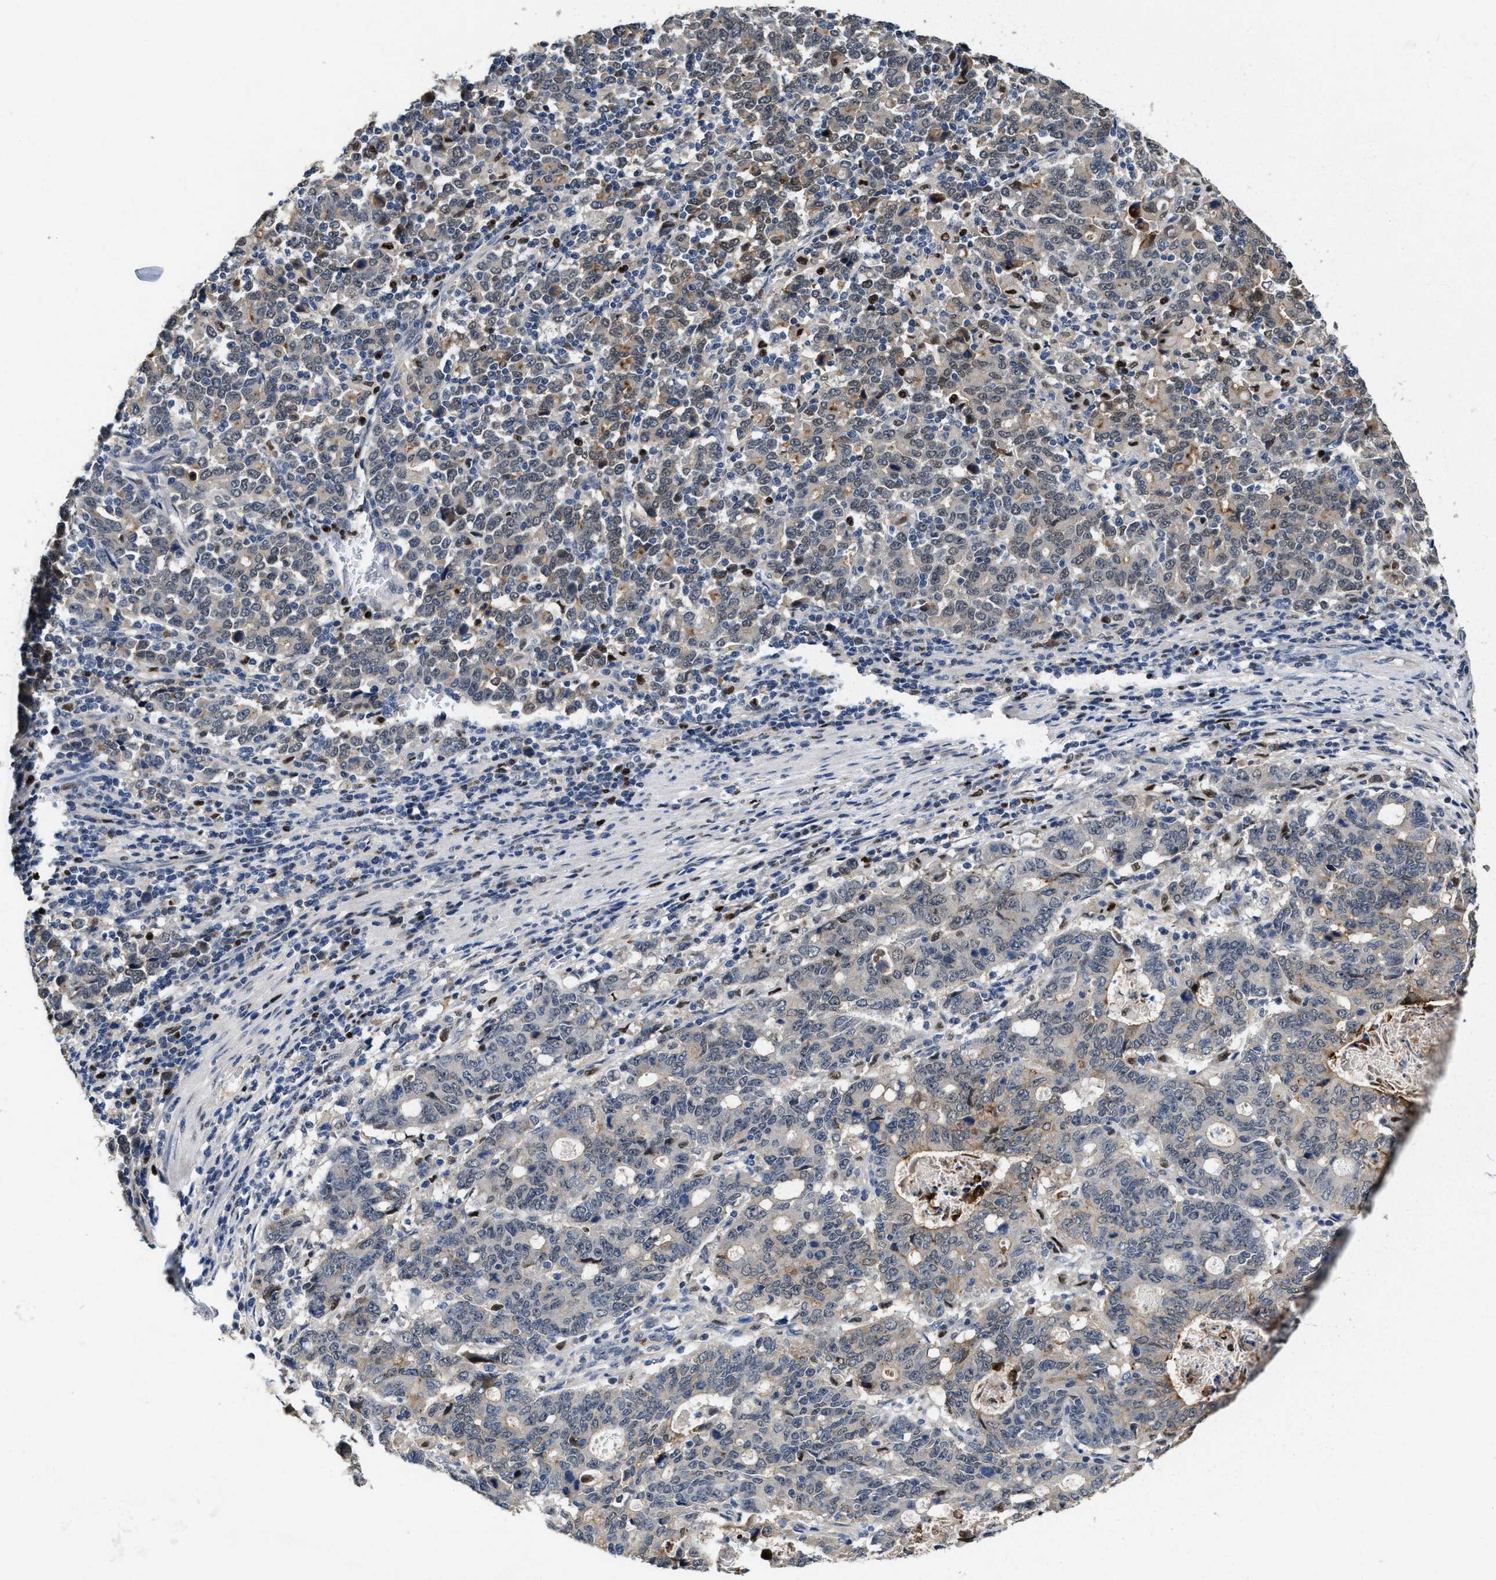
{"staining": {"intensity": "negative", "quantity": "none", "location": "none"}, "tissue": "stomach cancer", "cell_type": "Tumor cells", "image_type": "cancer", "snomed": [{"axis": "morphology", "description": "Adenocarcinoma, NOS"}, {"axis": "topography", "description": "Stomach, upper"}], "caption": "An immunohistochemistry image of stomach cancer is shown. There is no staining in tumor cells of stomach cancer.", "gene": "ZNF20", "patient": {"sex": "male", "age": 69}}